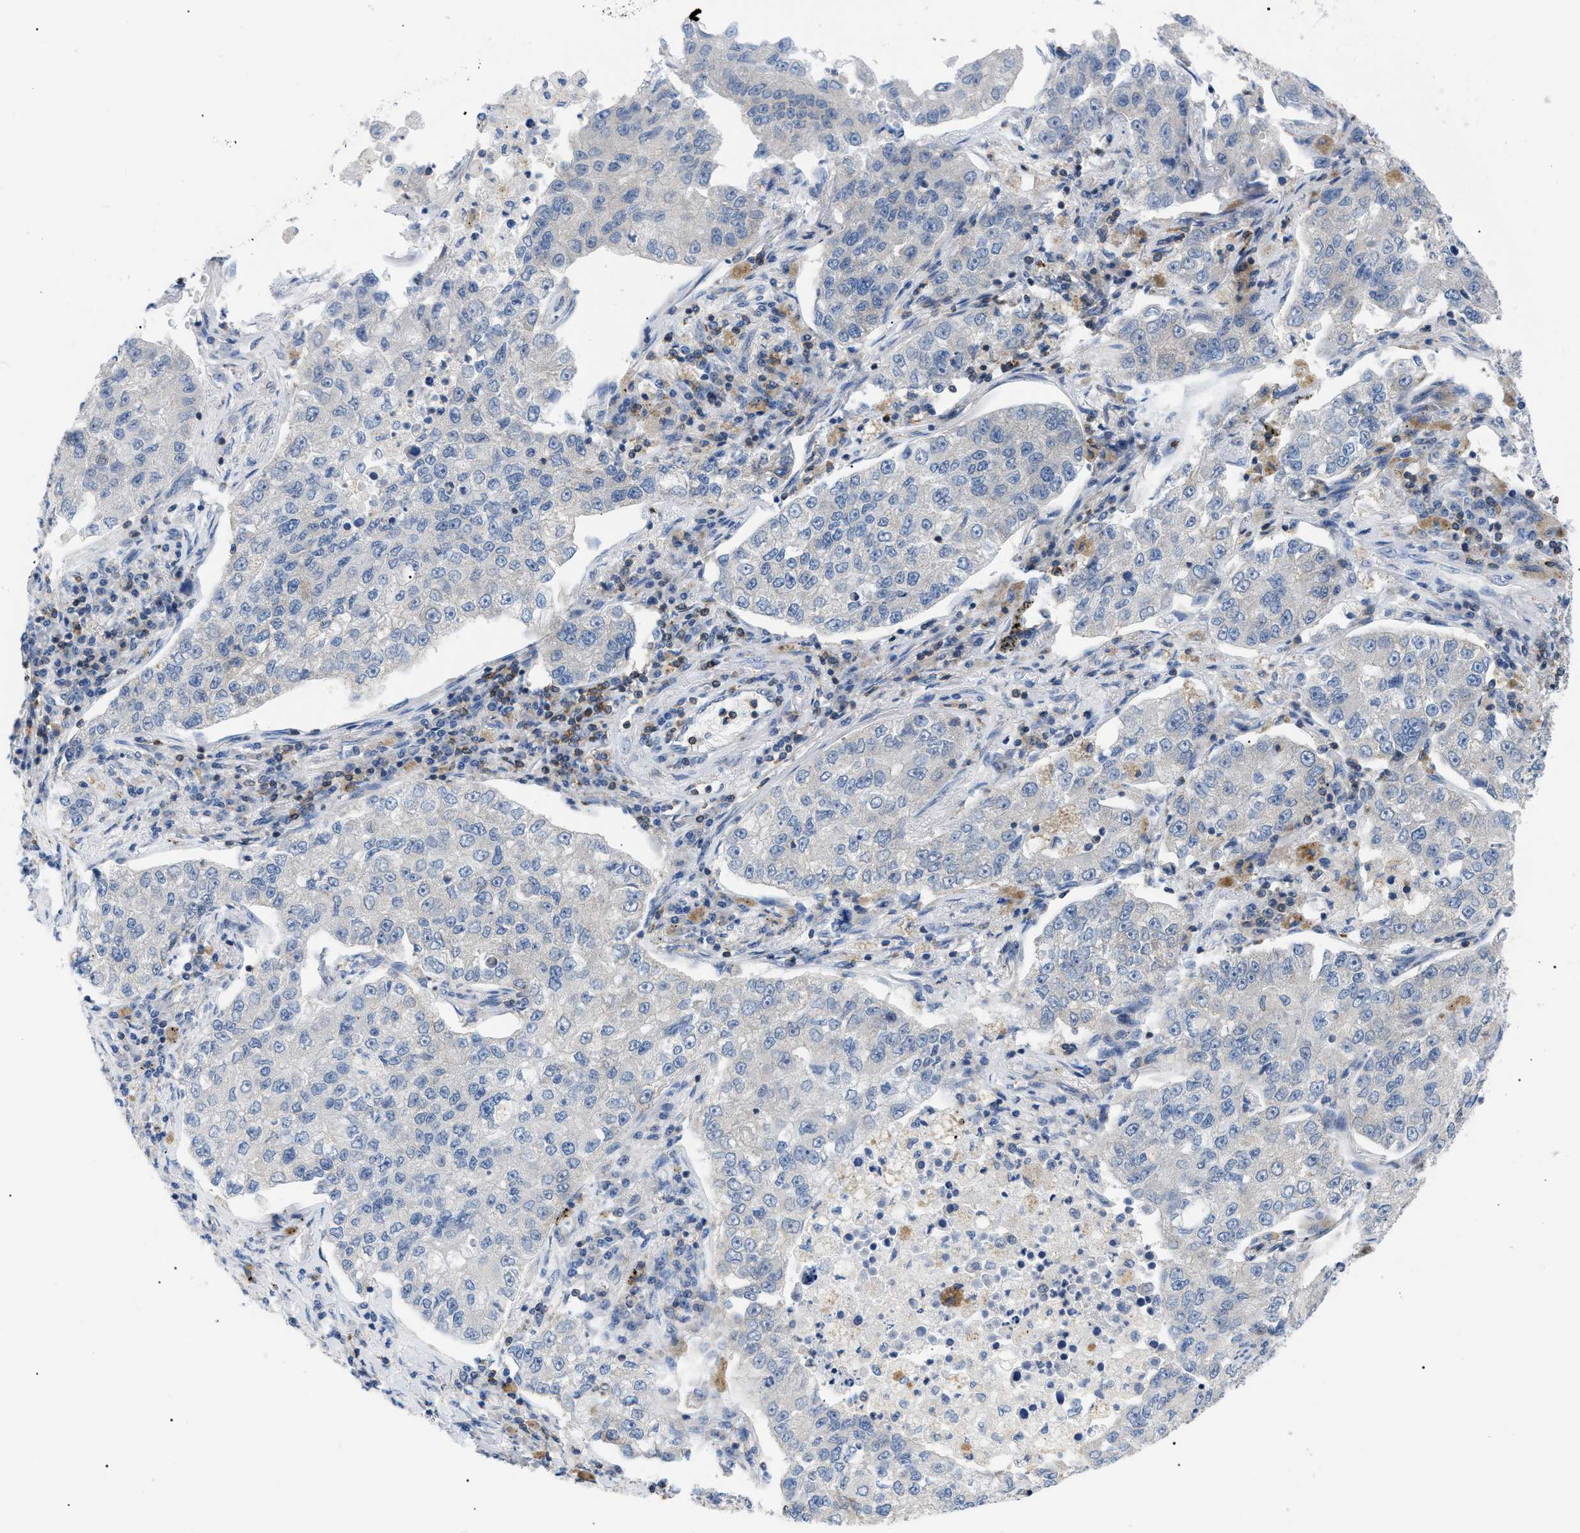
{"staining": {"intensity": "negative", "quantity": "none", "location": "none"}, "tissue": "lung cancer", "cell_type": "Tumor cells", "image_type": "cancer", "snomed": [{"axis": "morphology", "description": "Adenocarcinoma, NOS"}, {"axis": "topography", "description": "Lung"}], "caption": "Lung adenocarcinoma was stained to show a protein in brown. There is no significant positivity in tumor cells. (Stains: DAB (3,3'-diaminobenzidine) immunohistochemistry with hematoxylin counter stain, Microscopy: brightfield microscopy at high magnification).", "gene": "INPP5D", "patient": {"sex": "male", "age": 49}}